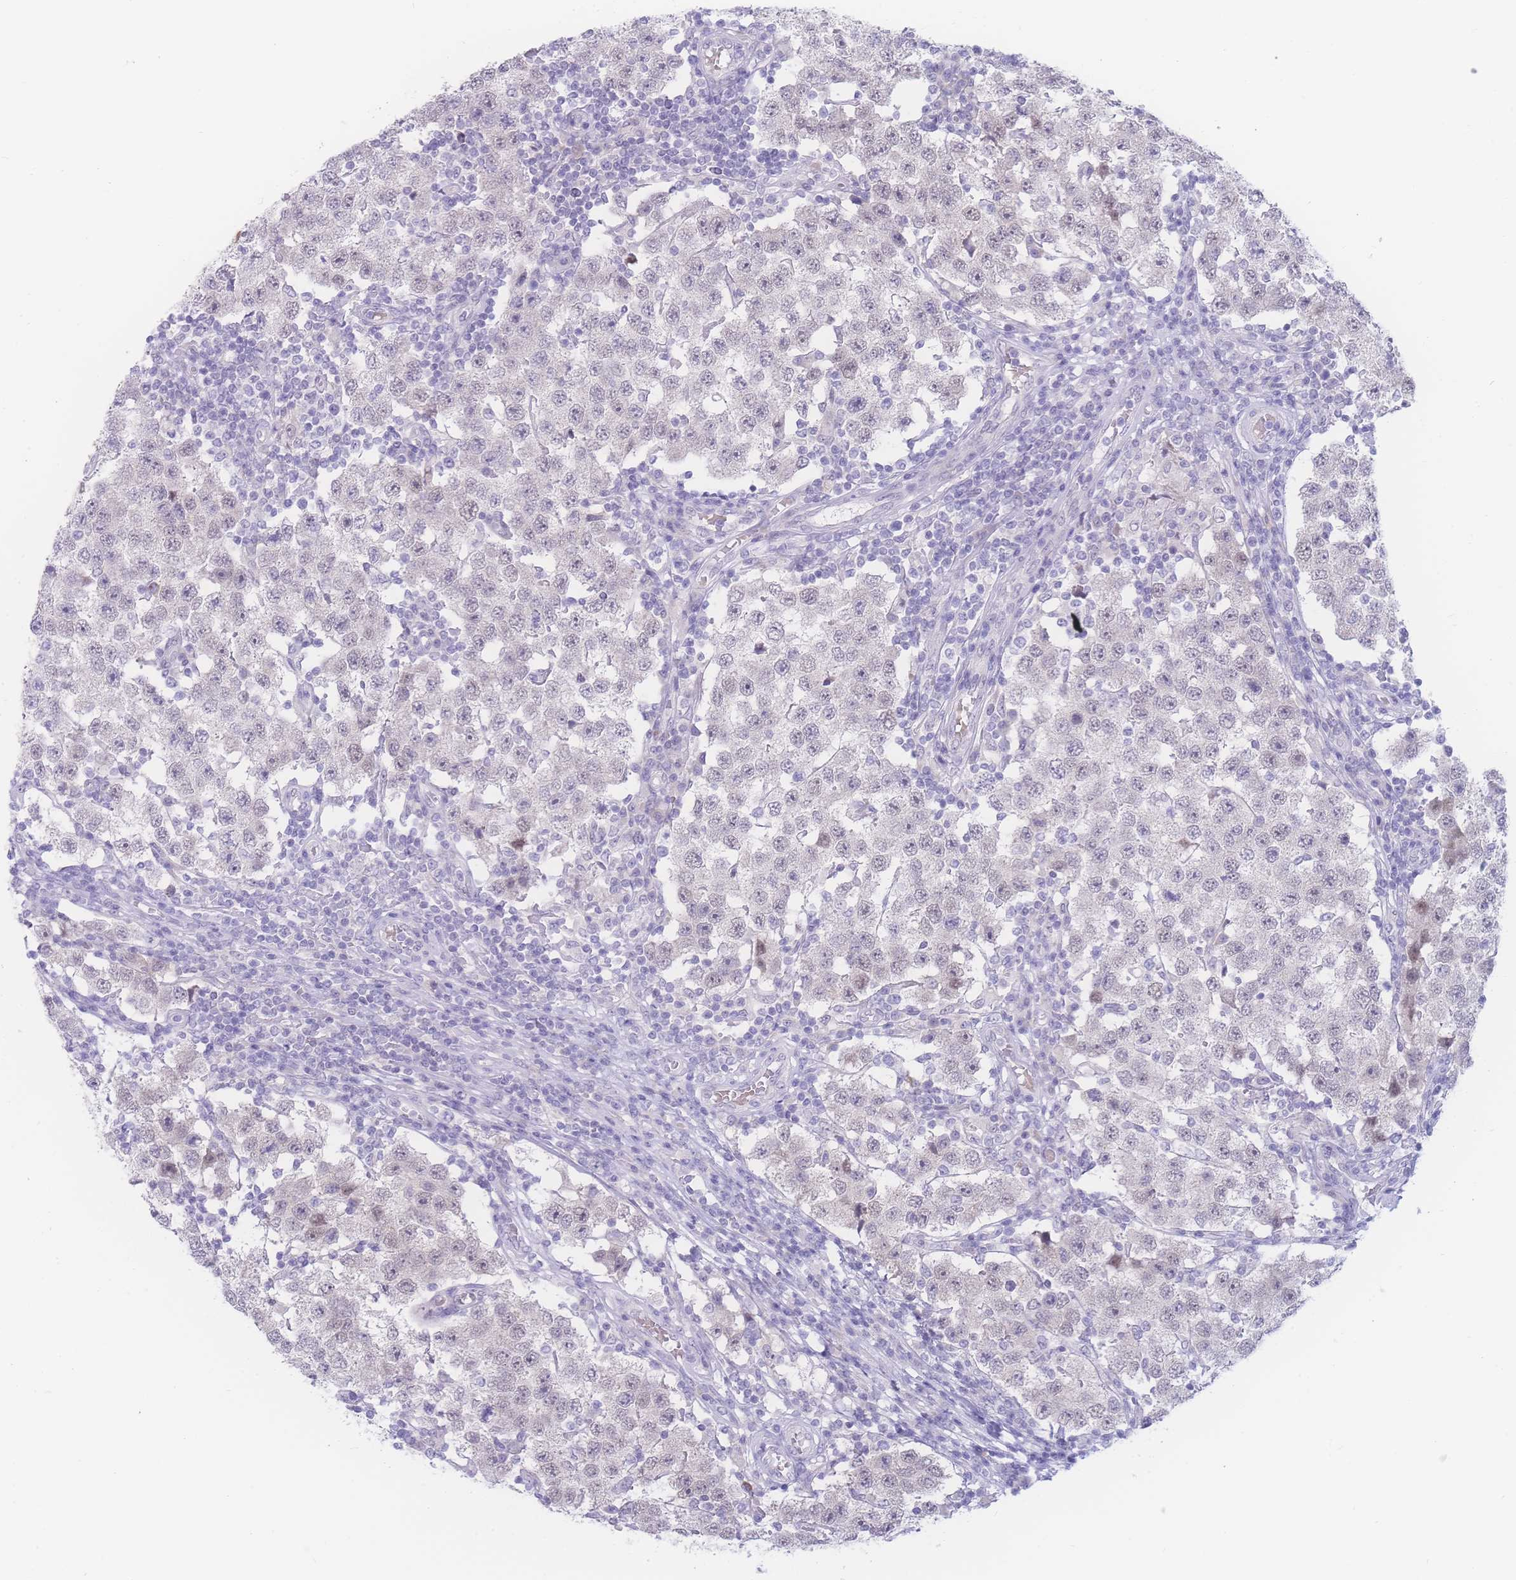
{"staining": {"intensity": "negative", "quantity": "none", "location": "none"}, "tissue": "testis cancer", "cell_type": "Tumor cells", "image_type": "cancer", "snomed": [{"axis": "morphology", "description": "Seminoma, NOS"}, {"axis": "topography", "description": "Testis"}], "caption": "Histopathology image shows no protein expression in tumor cells of testis cancer (seminoma) tissue. (DAB immunohistochemistry (IHC) with hematoxylin counter stain).", "gene": "PRSS22", "patient": {"sex": "male", "age": 34}}